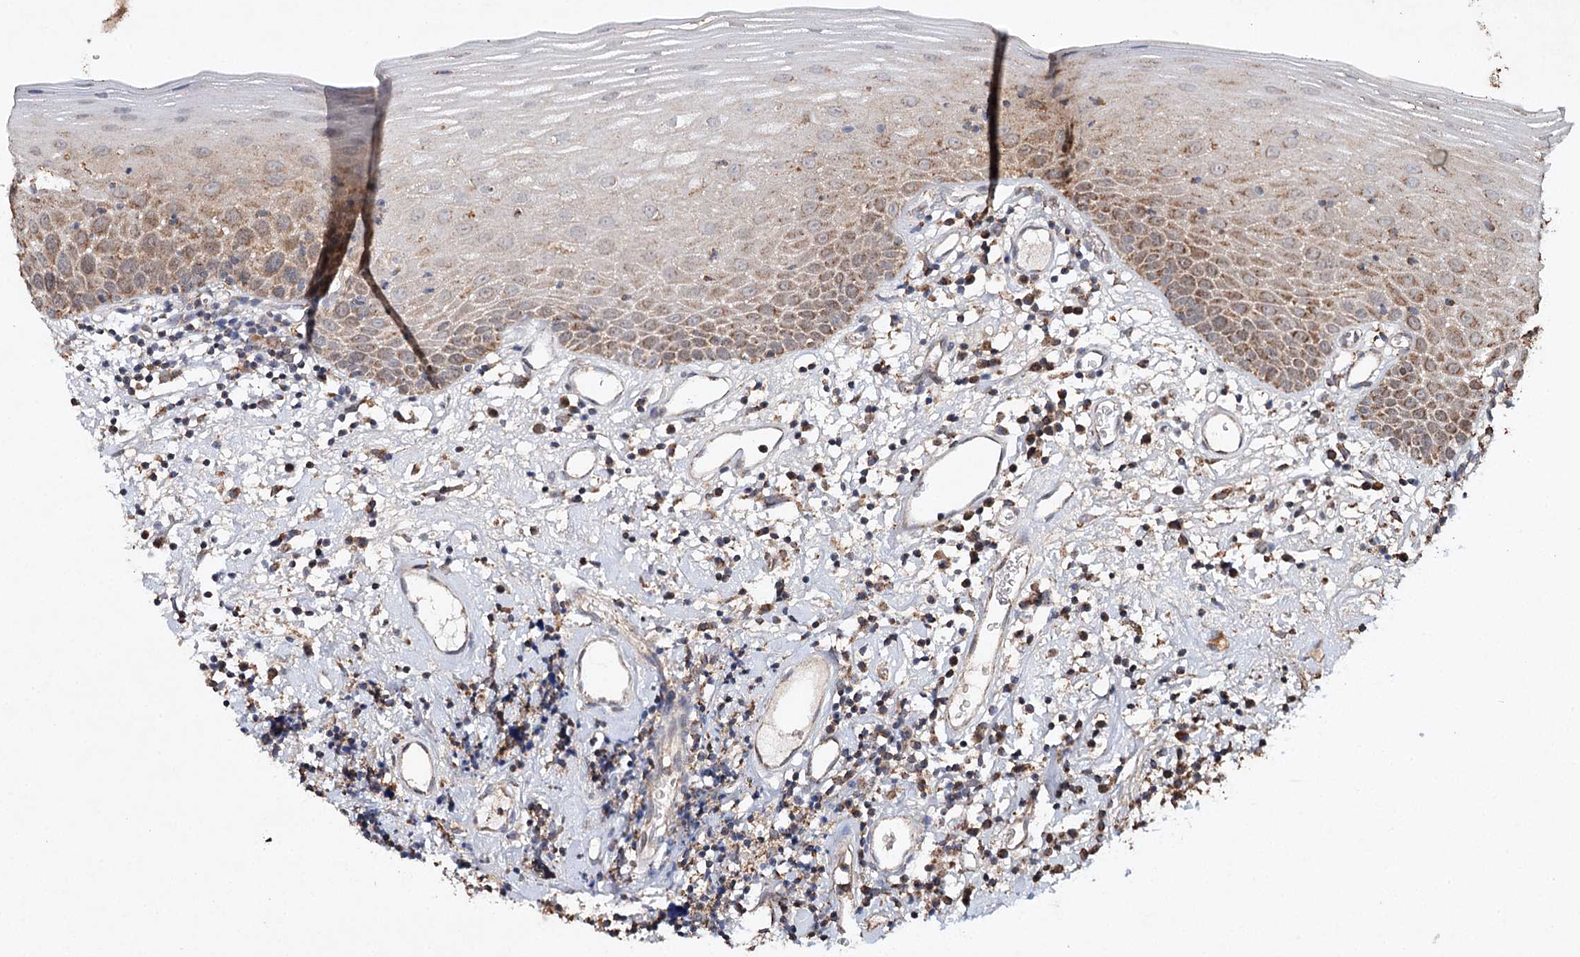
{"staining": {"intensity": "moderate", "quantity": ">75%", "location": "cytoplasmic/membranous"}, "tissue": "oral mucosa", "cell_type": "Squamous epithelial cells", "image_type": "normal", "snomed": [{"axis": "morphology", "description": "Normal tissue, NOS"}, {"axis": "topography", "description": "Oral tissue"}], "caption": "IHC histopathology image of normal oral mucosa stained for a protein (brown), which shows medium levels of moderate cytoplasmic/membranous staining in approximately >75% of squamous epithelial cells.", "gene": "PIK3CB", "patient": {"sex": "male", "age": 74}}